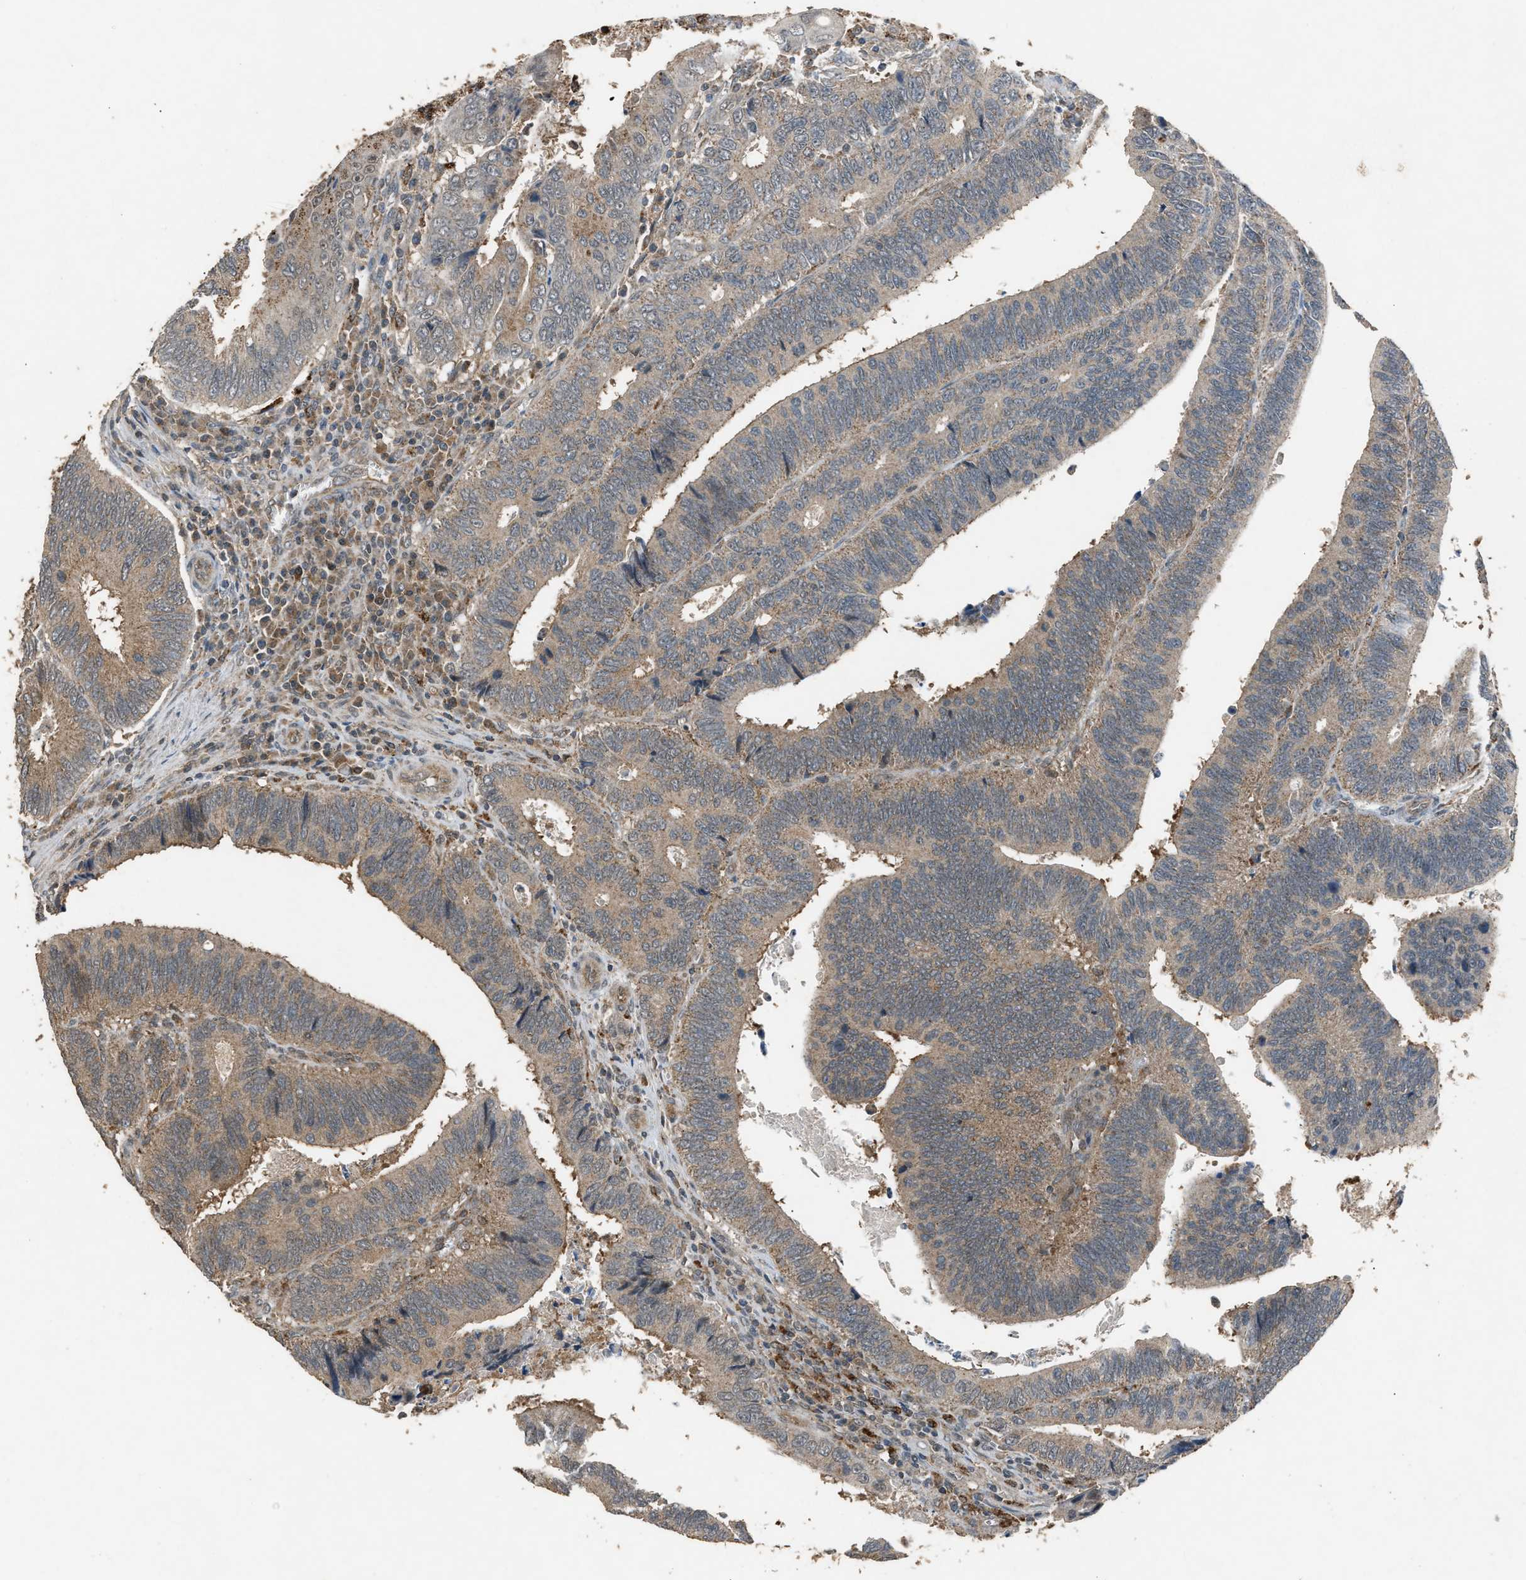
{"staining": {"intensity": "moderate", "quantity": ">75%", "location": "cytoplasmic/membranous"}, "tissue": "colorectal cancer", "cell_type": "Tumor cells", "image_type": "cancer", "snomed": [{"axis": "morphology", "description": "Inflammation, NOS"}, {"axis": "morphology", "description": "Adenocarcinoma, NOS"}, {"axis": "topography", "description": "Colon"}], "caption": "The histopathology image shows staining of colorectal adenocarcinoma, revealing moderate cytoplasmic/membranous protein positivity (brown color) within tumor cells. (brown staining indicates protein expression, while blue staining denotes nuclei).", "gene": "PSMD1", "patient": {"sex": "male", "age": 72}}